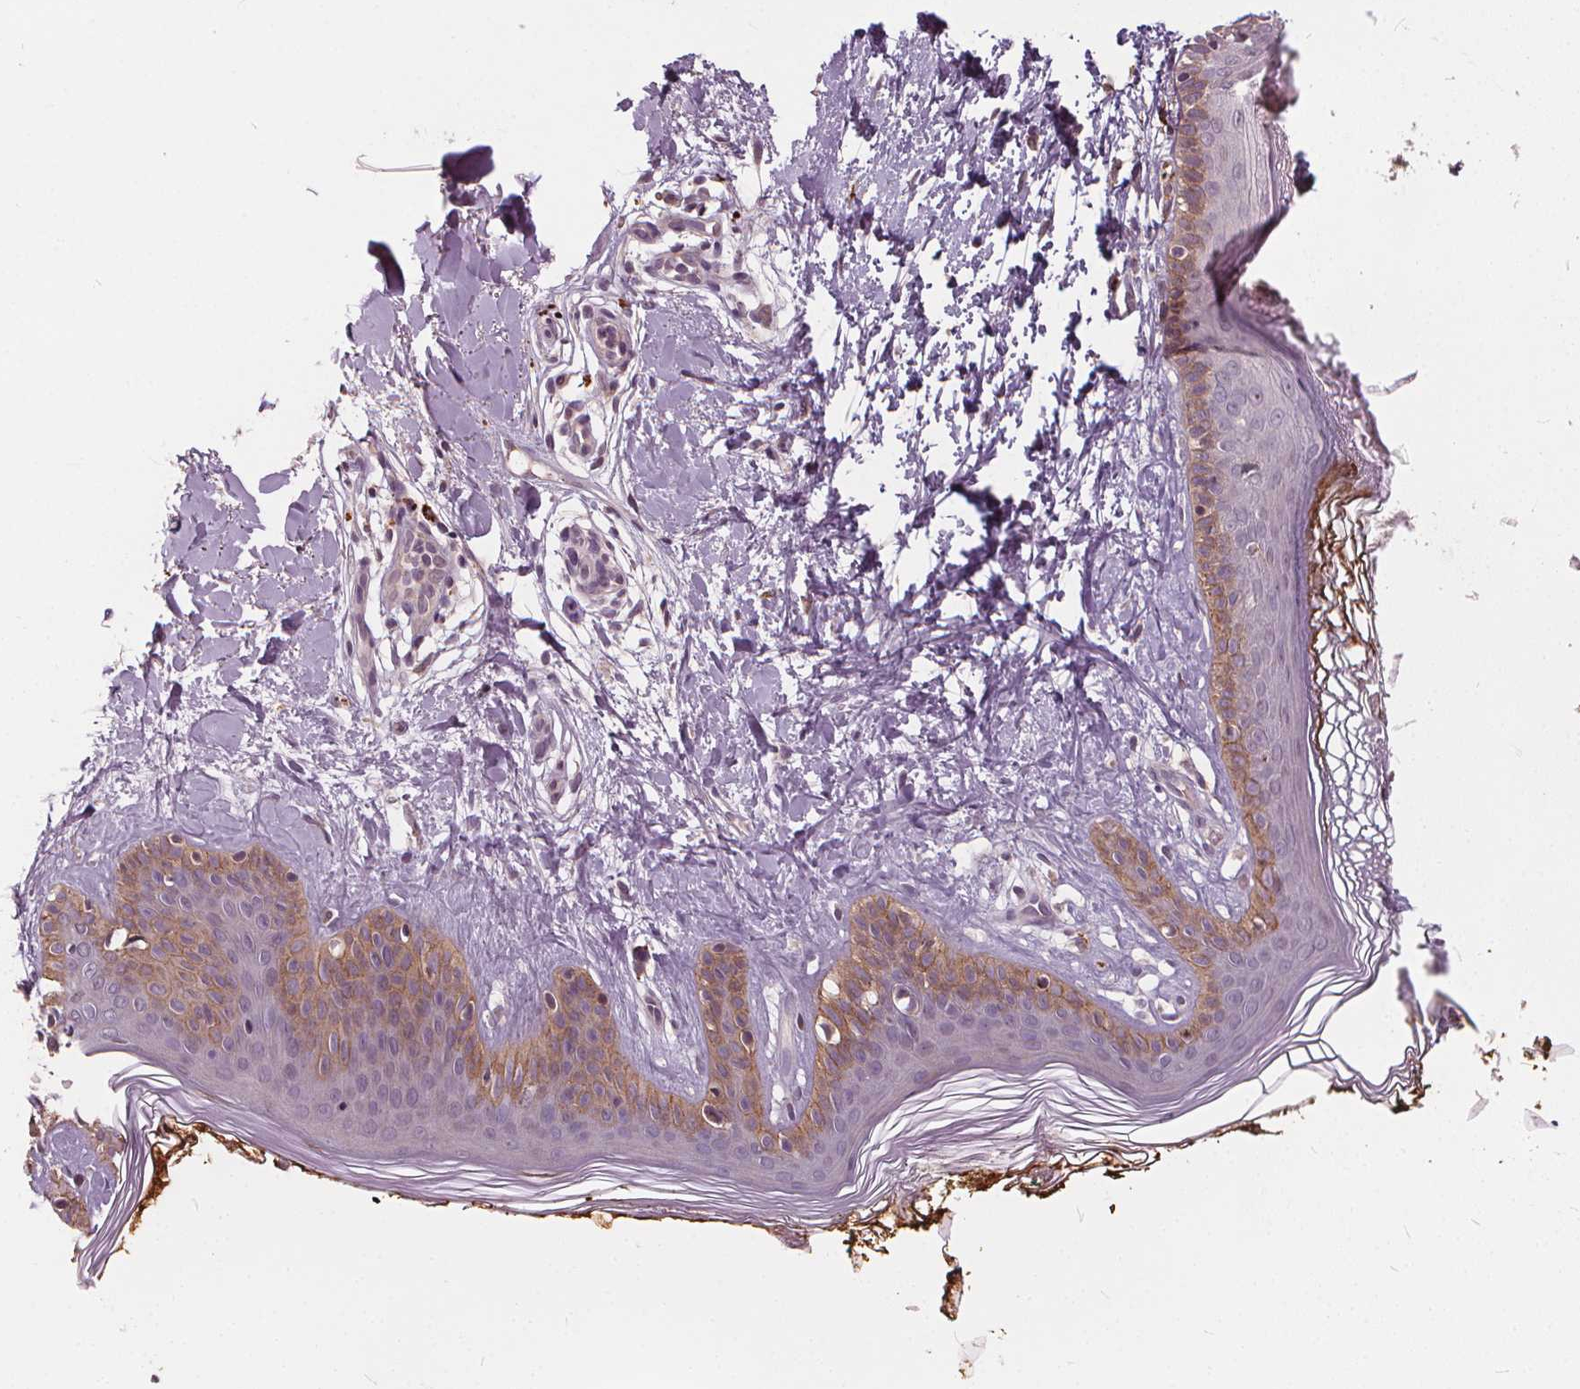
{"staining": {"intensity": "weak", "quantity": "<25%", "location": "cytoplasmic/membranous,nuclear"}, "tissue": "skin", "cell_type": "Fibroblasts", "image_type": "normal", "snomed": [{"axis": "morphology", "description": "Normal tissue, NOS"}, {"axis": "topography", "description": "Skin"}], "caption": "DAB (3,3'-diaminobenzidine) immunohistochemical staining of unremarkable skin reveals no significant expression in fibroblasts. (DAB IHC, high magnification).", "gene": "IPO13", "patient": {"sex": "female", "age": 34}}